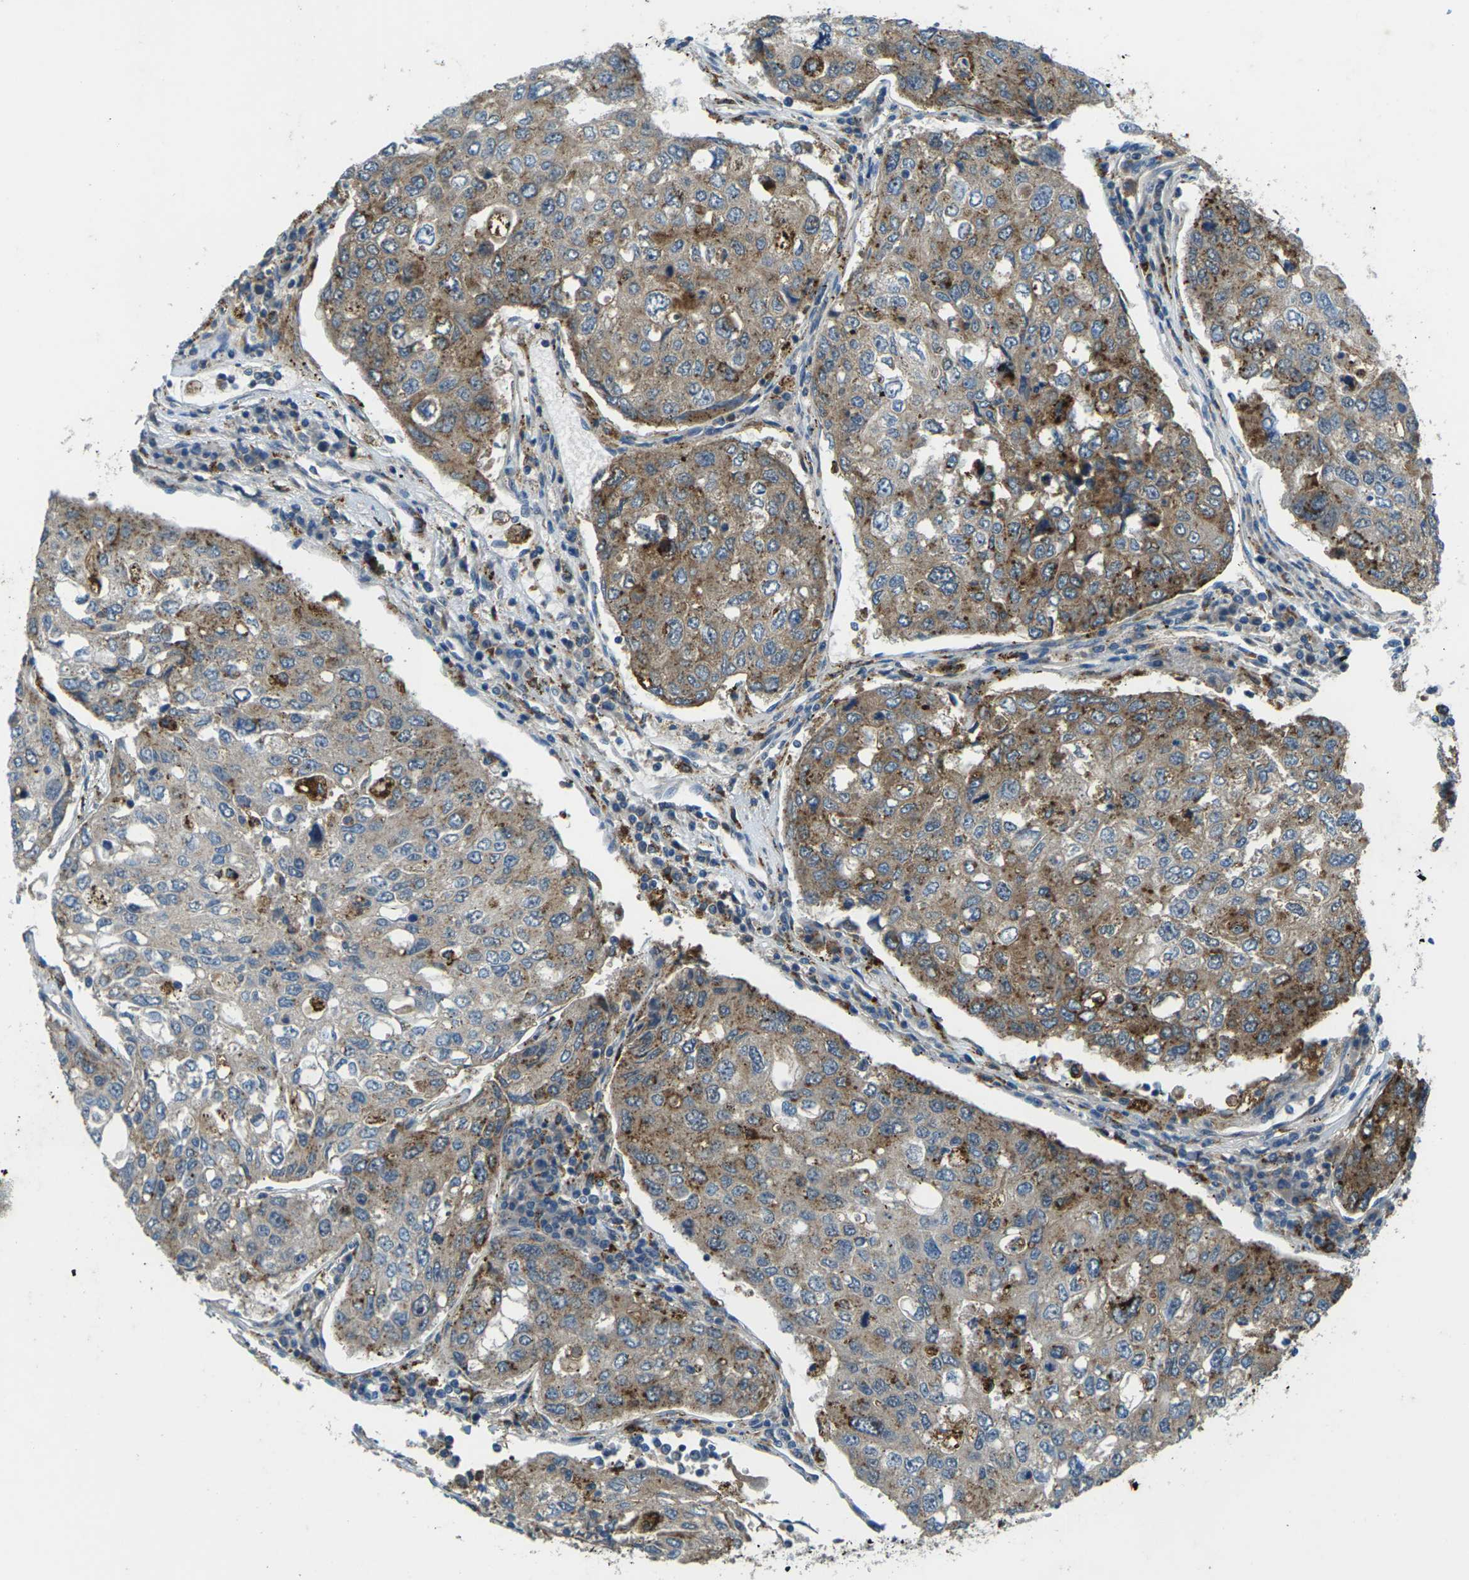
{"staining": {"intensity": "moderate", "quantity": ">75%", "location": "cytoplasmic/membranous"}, "tissue": "urothelial cancer", "cell_type": "Tumor cells", "image_type": "cancer", "snomed": [{"axis": "morphology", "description": "Urothelial carcinoma, High grade"}, {"axis": "topography", "description": "Lymph node"}, {"axis": "topography", "description": "Urinary bladder"}], "caption": "This is a photomicrograph of IHC staining of high-grade urothelial carcinoma, which shows moderate positivity in the cytoplasmic/membranous of tumor cells.", "gene": "SLC31A2", "patient": {"sex": "male", "age": 51}}